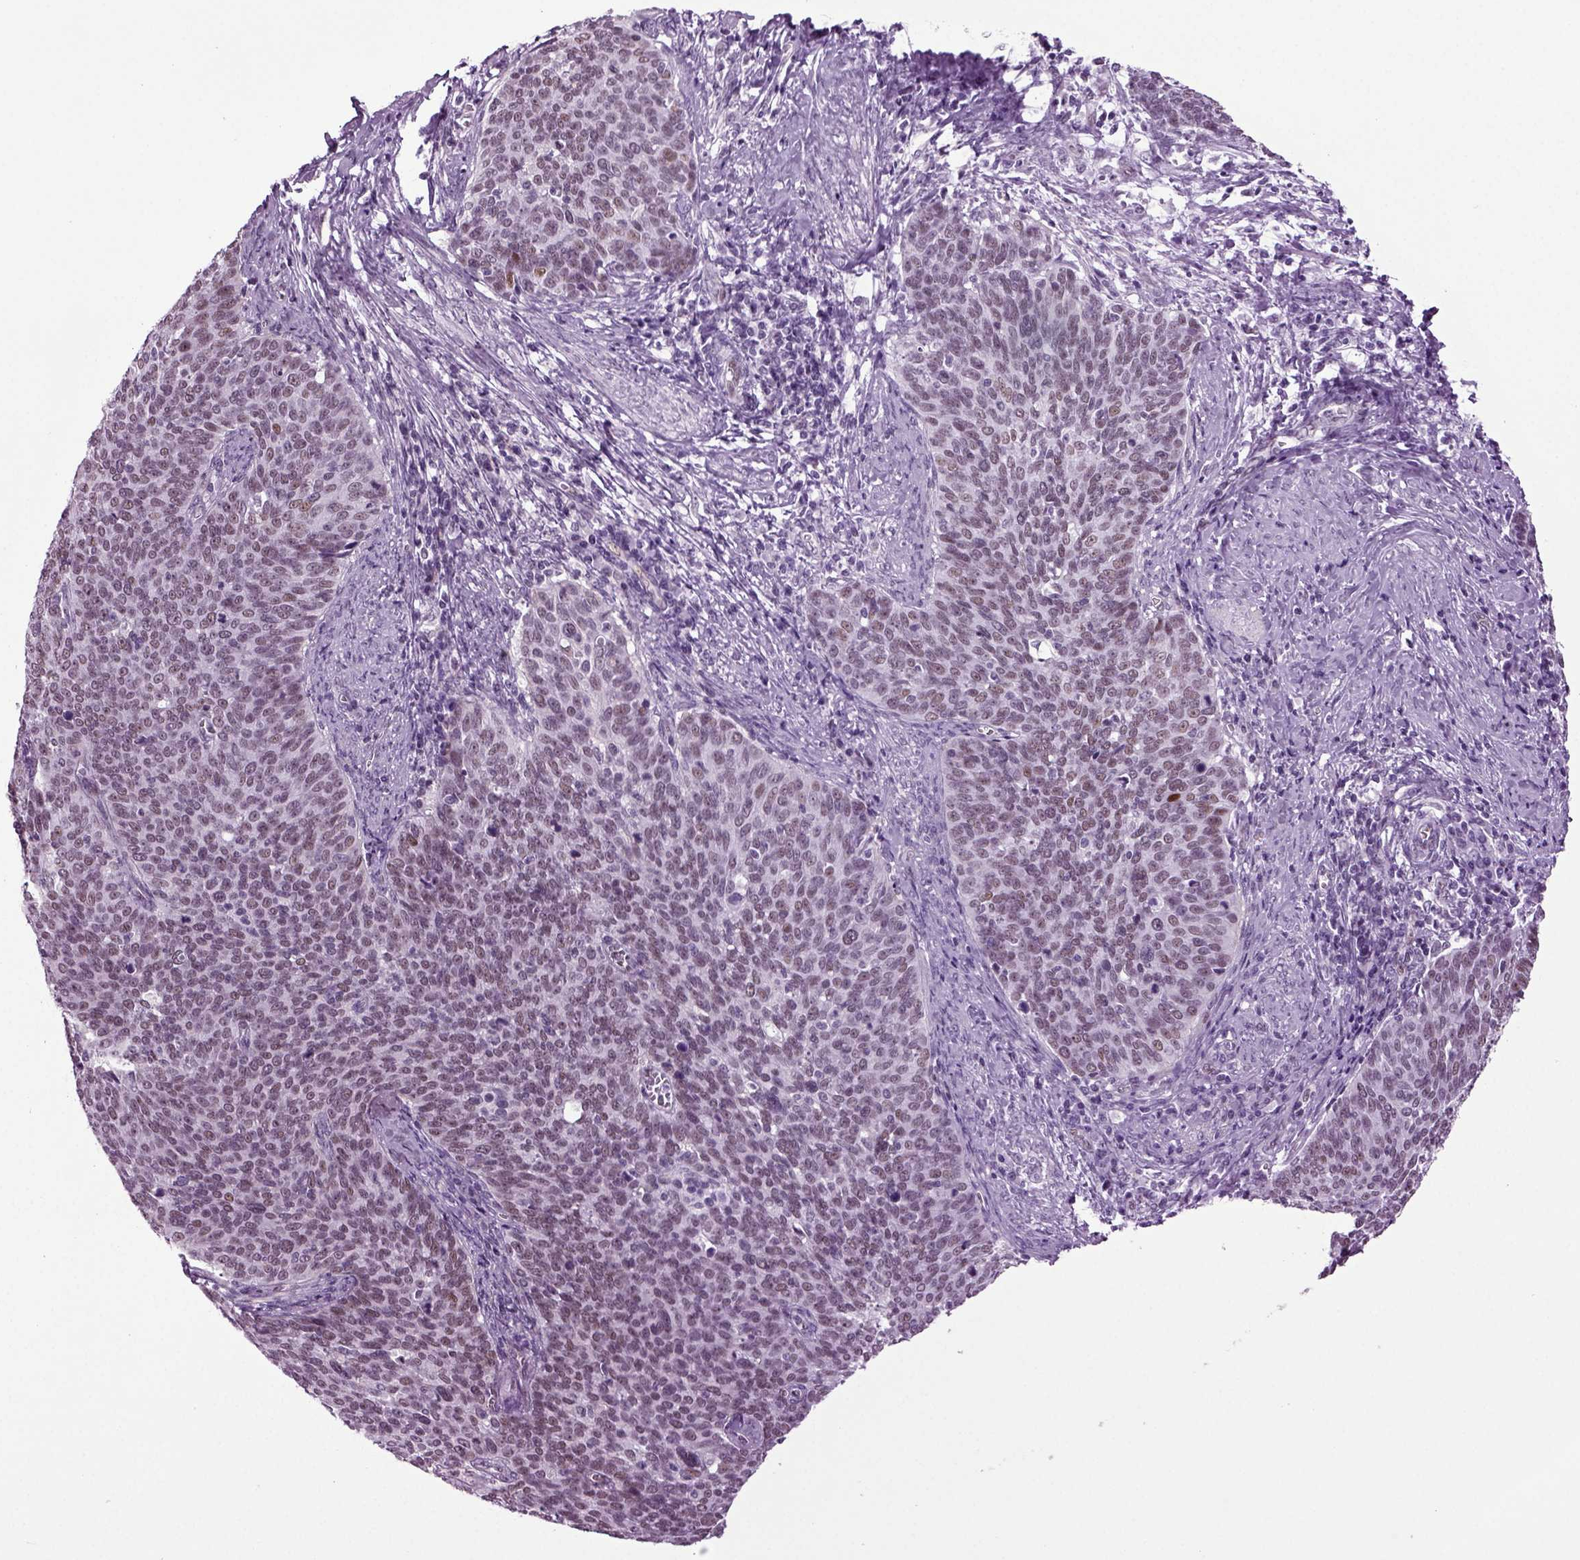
{"staining": {"intensity": "moderate", "quantity": "<25%", "location": "nuclear"}, "tissue": "cervical cancer", "cell_type": "Tumor cells", "image_type": "cancer", "snomed": [{"axis": "morphology", "description": "Normal tissue, NOS"}, {"axis": "morphology", "description": "Squamous cell carcinoma, NOS"}, {"axis": "topography", "description": "Cervix"}], "caption": "Cervical cancer (squamous cell carcinoma) stained with a brown dye displays moderate nuclear positive expression in approximately <25% of tumor cells.", "gene": "RFX3", "patient": {"sex": "female", "age": 39}}